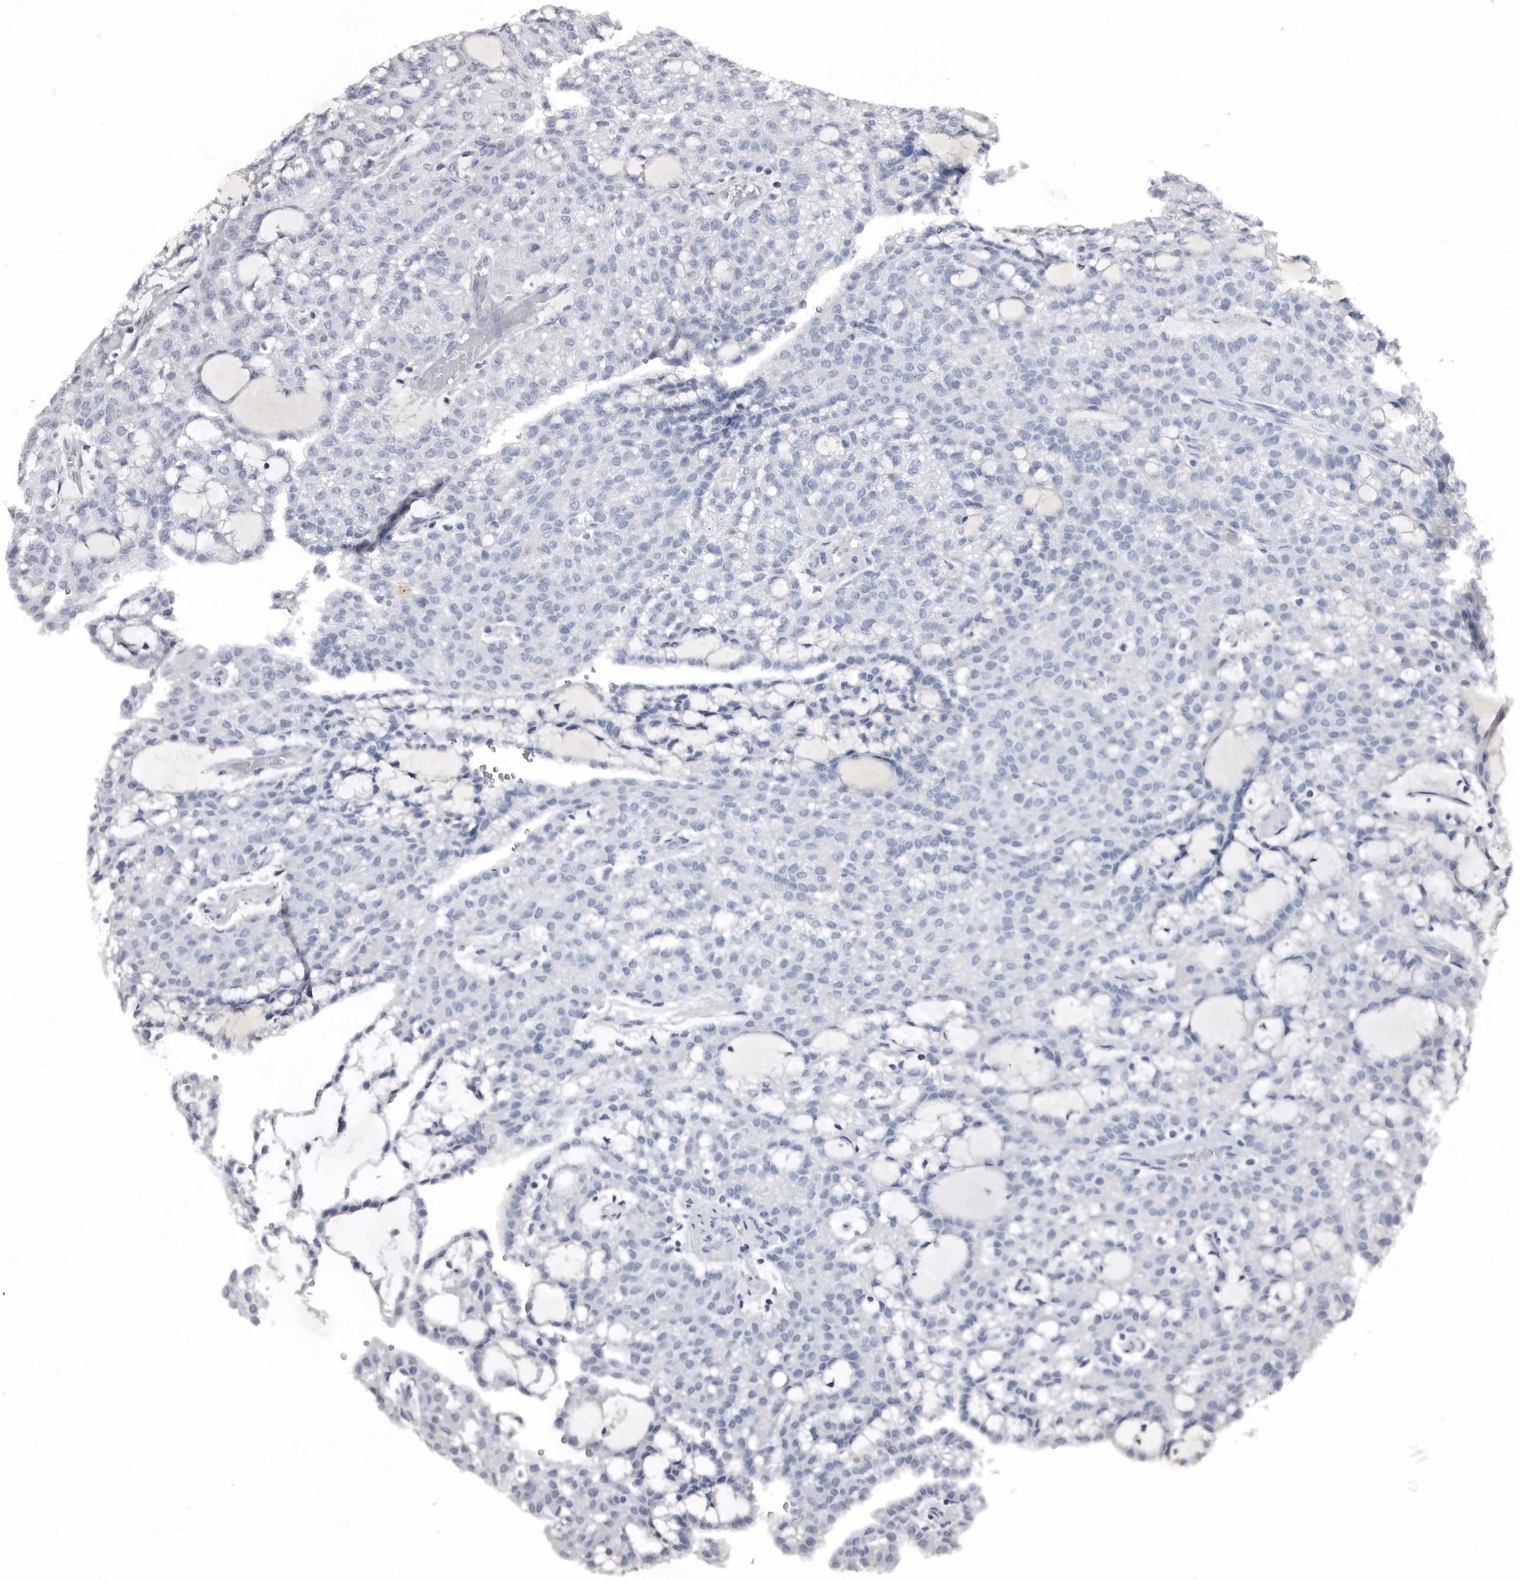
{"staining": {"intensity": "negative", "quantity": "none", "location": "none"}, "tissue": "renal cancer", "cell_type": "Tumor cells", "image_type": "cancer", "snomed": [{"axis": "morphology", "description": "Adenocarcinoma, NOS"}, {"axis": "topography", "description": "Kidney"}], "caption": "Tumor cells are negative for protein expression in human adenocarcinoma (renal). (DAB immunohistochemistry with hematoxylin counter stain).", "gene": "GREB1", "patient": {"sex": "male", "age": 63}}